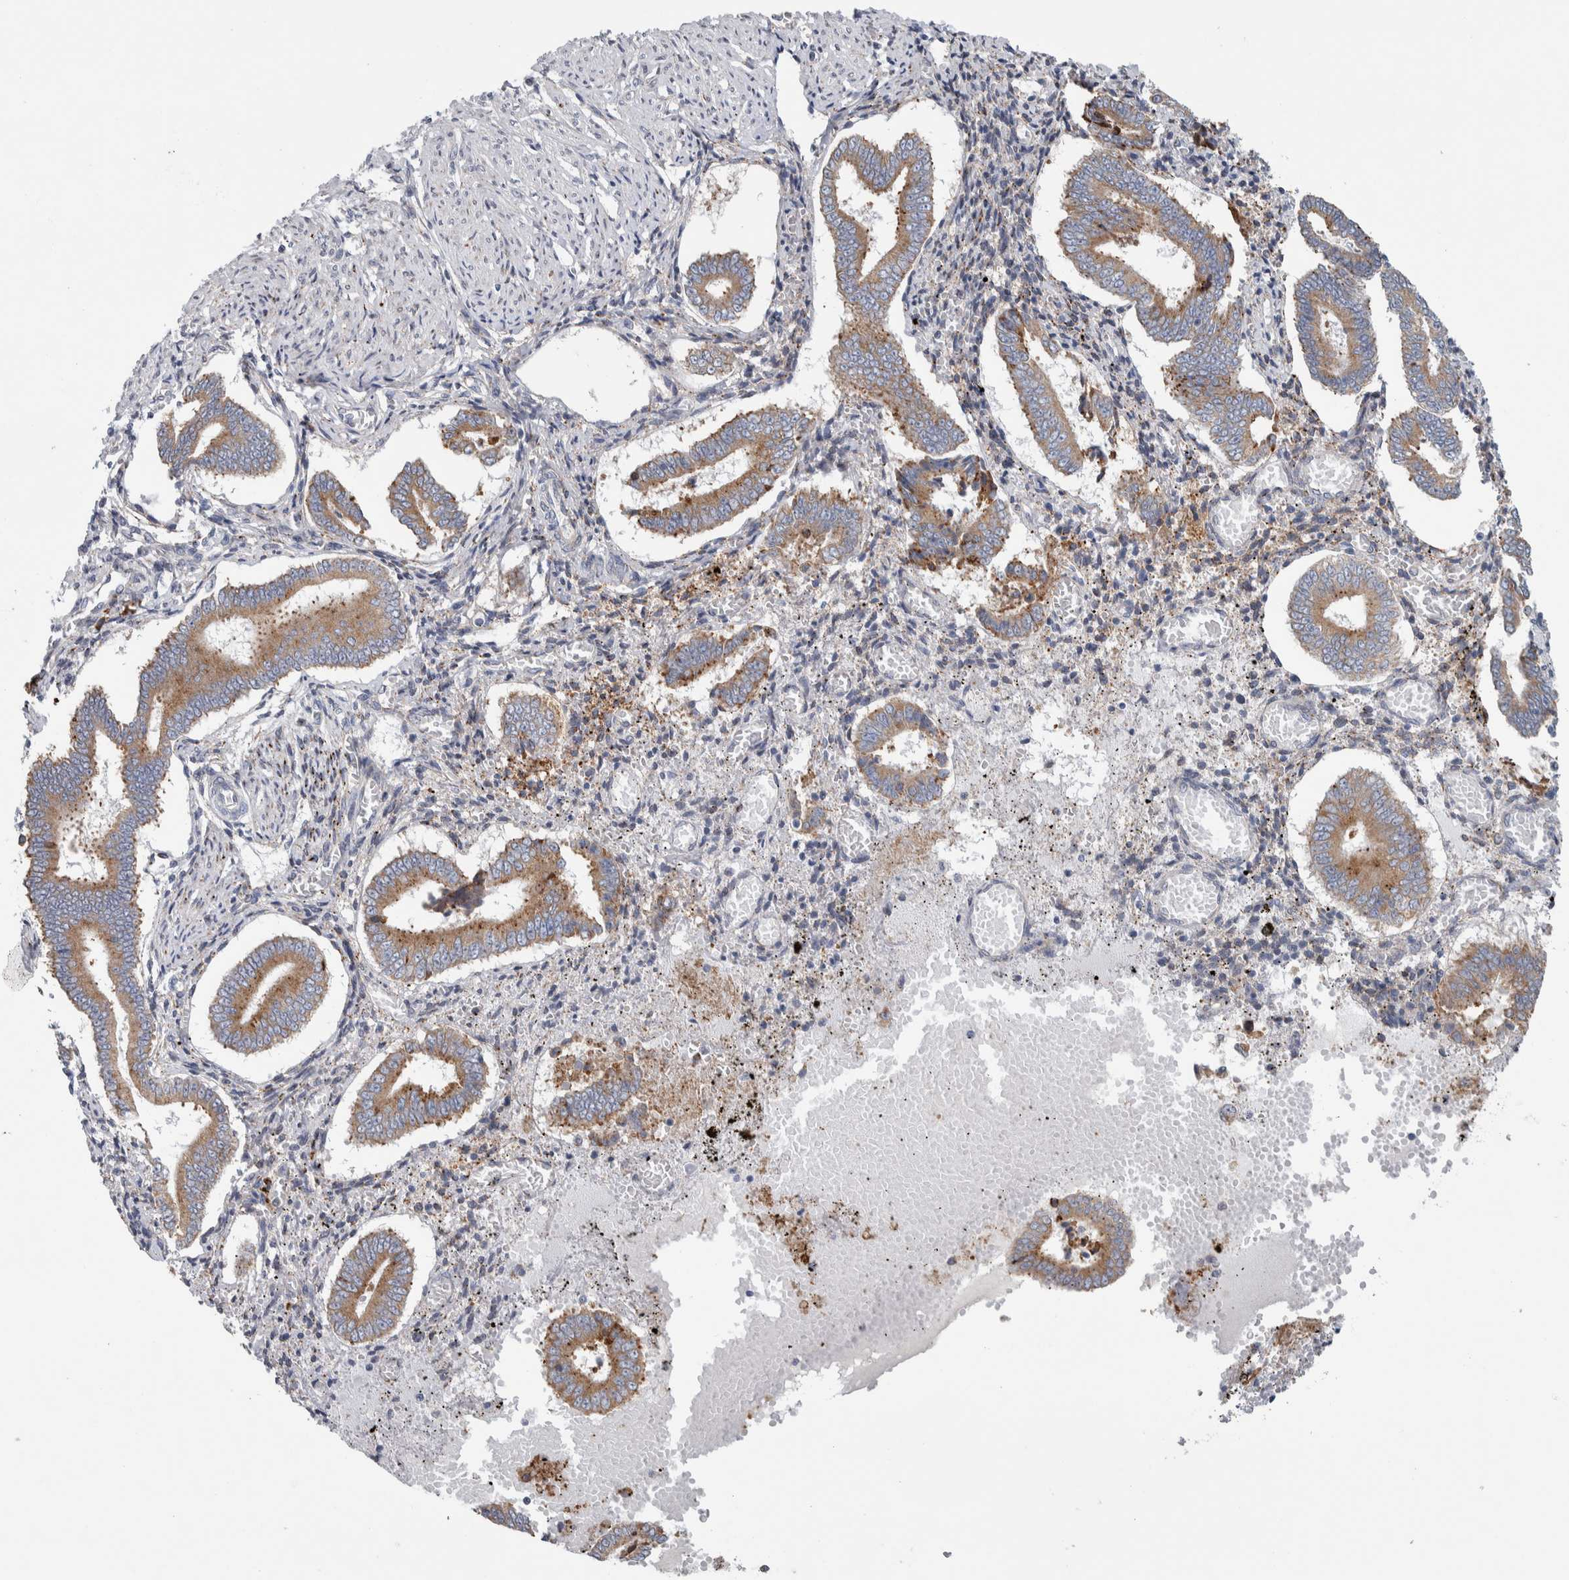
{"staining": {"intensity": "negative", "quantity": "none", "location": "none"}, "tissue": "endometrium", "cell_type": "Cells in endometrial stroma", "image_type": "normal", "snomed": [{"axis": "morphology", "description": "Normal tissue, NOS"}, {"axis": "topography", "description": "Endometrium"}], "caption": "Immunohistochemistry (IHC) histopathology image of normal endometrium: human endometrium stained with DAB exhibits no significant protein staining in cells in endometrial stroma.", "gene": "ENGASE", "patient": {"sex": "female", "age": 42}}